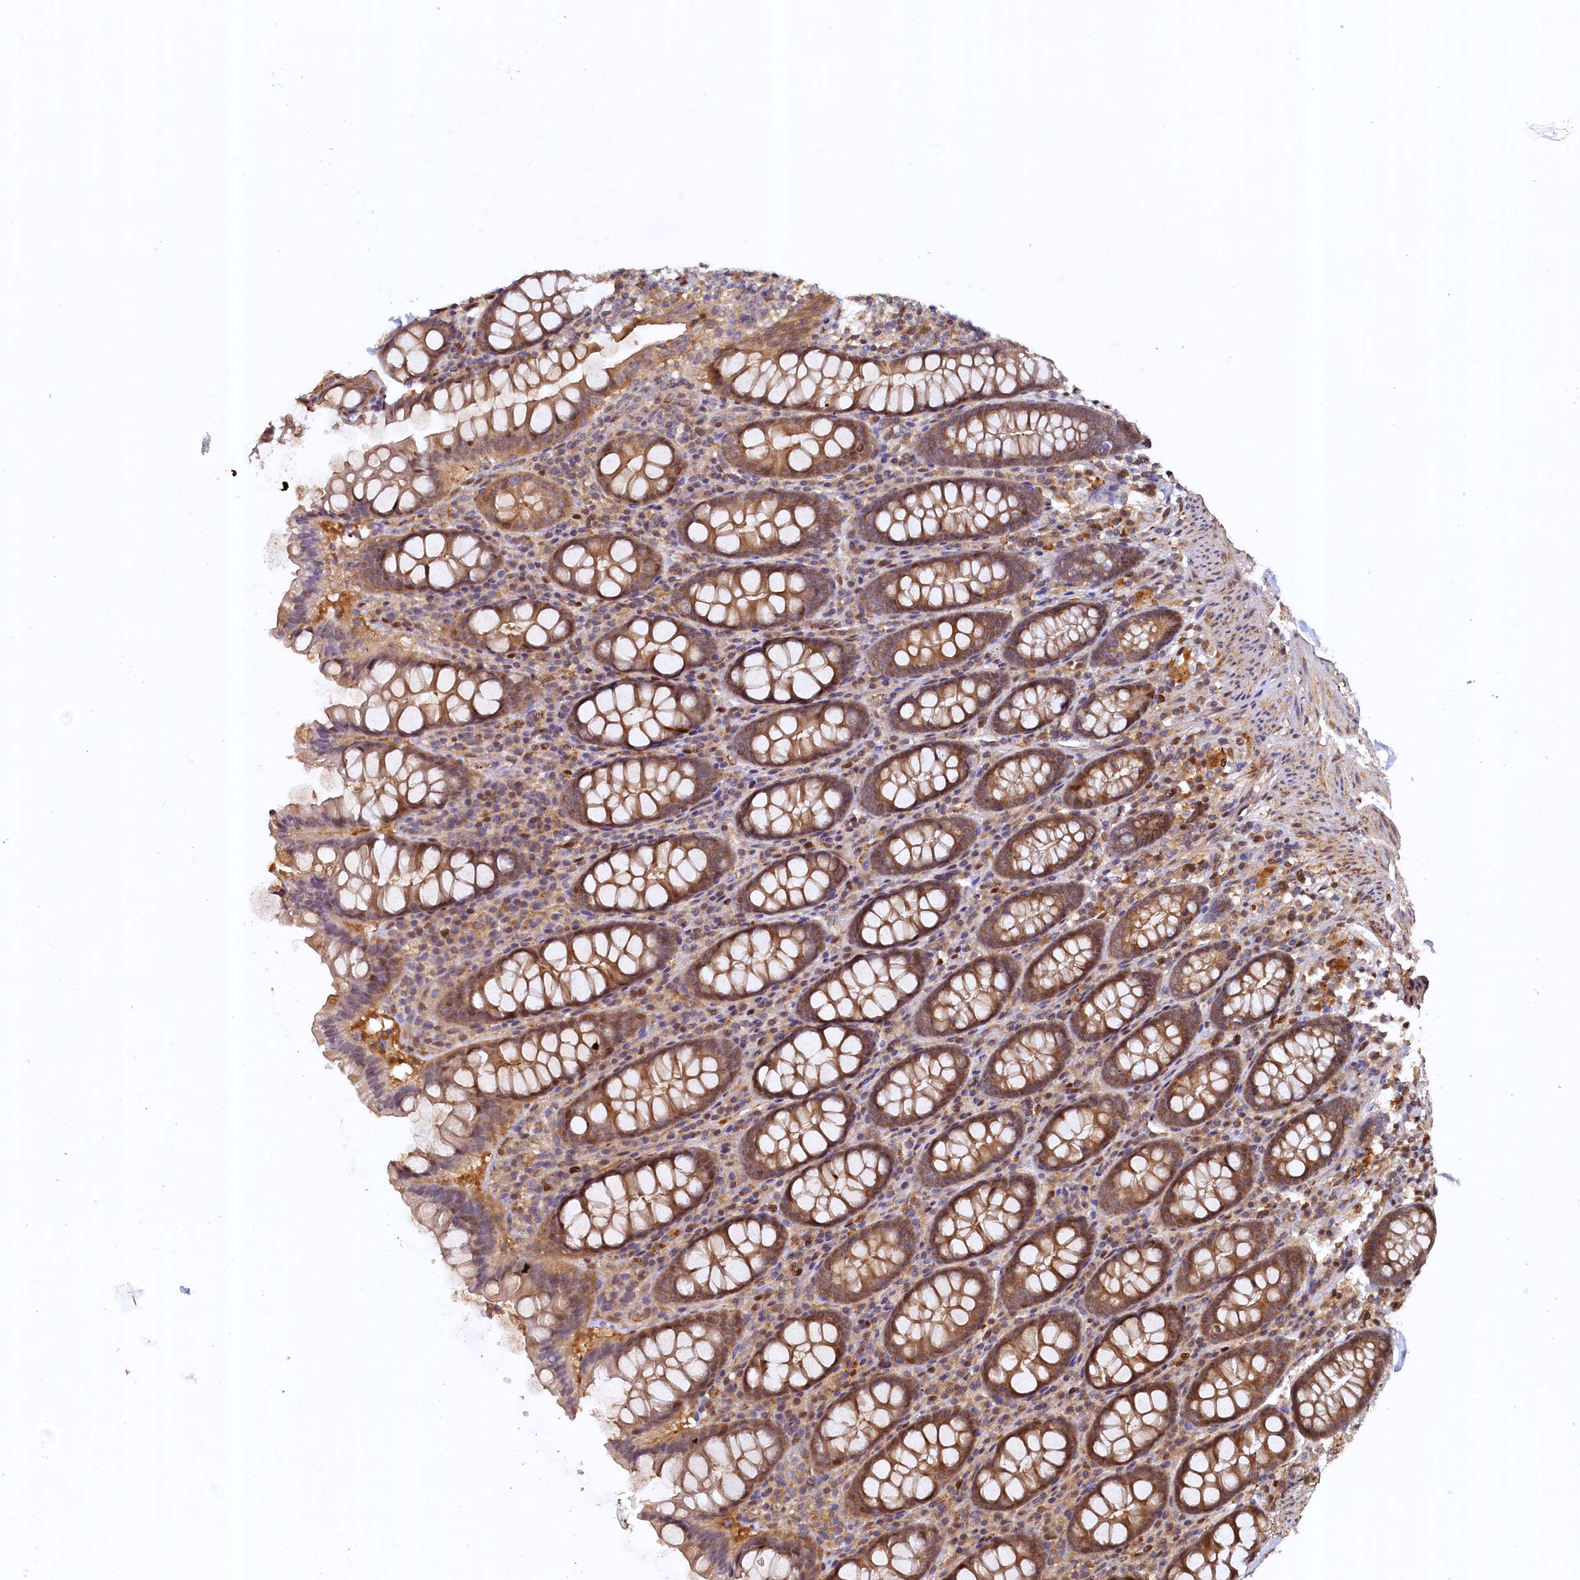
{"staining": {"intensity": "moderate", "quantity": "25%-75%", "location": "cytoplasmic/membranous"}, "tissue": "colon", "cell_type": "Endothelial cells", "image_type": "normal", "snomed": [{"axis": "morphology", "description": "Normal tissue, NOS"}, {"axis": "topography", "description": "Colon"}], "caption": "This micrograph demonstrates normal colon stained with IHC to label a protein in brown. The cytoplasmic/membranous of endothelial cells show moderate positivity for the protein. Nuclei are counter-stained blue.", "gene": "UBL7", "patient": {"sex": "female", "age": 79}}